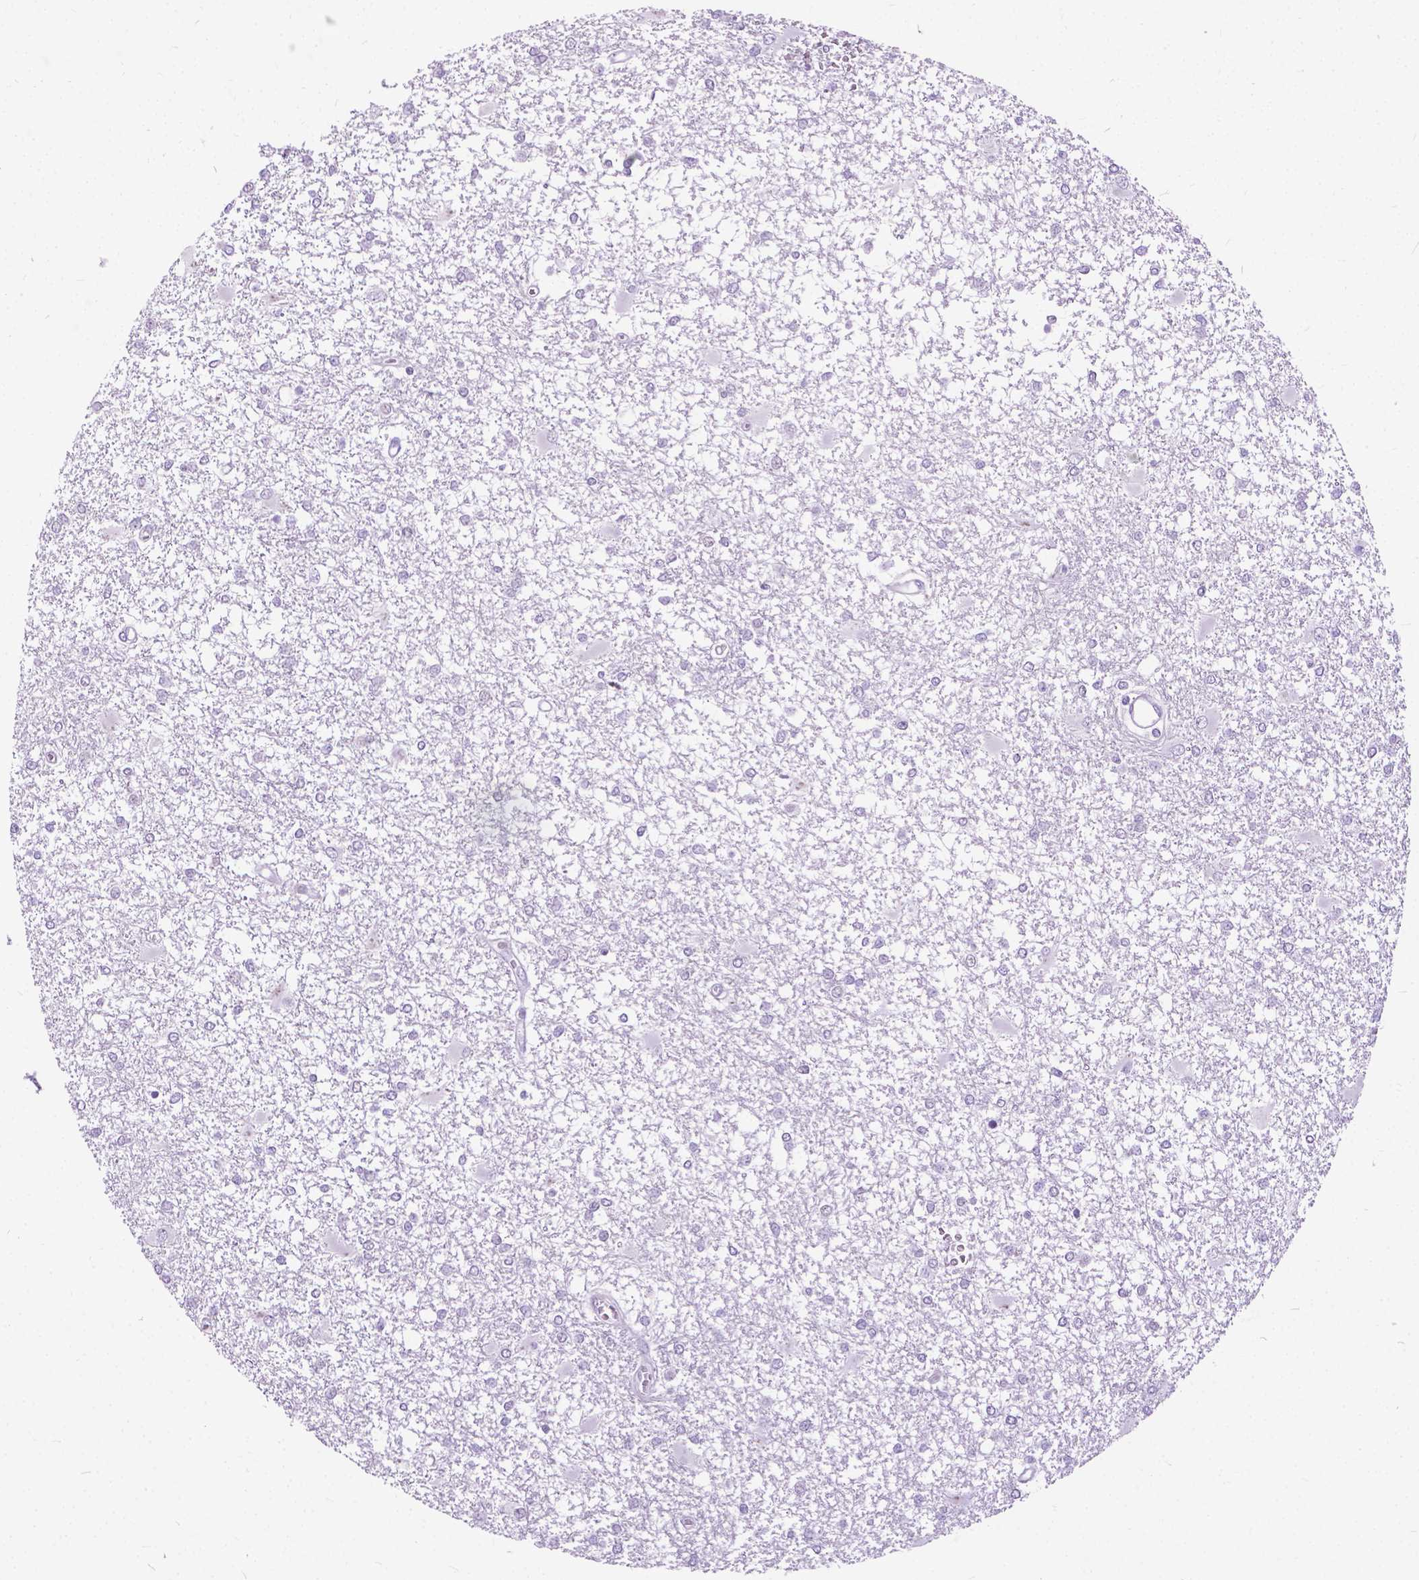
{"staining": {"intensity": "negative", "quantity": "none", "location": "none"}, "tissue": "glioma", "cell_type": "Tumor cells", "image_type": "cancer", "snomed": [{"axis": "morphology", "description": "Glioma, malignant, High grade"}, {"axis": "topography", "description": "Cerebral cortex"}], "caption": "Tumor cells are negative for protein expression in human glioma.", "gene": "APCDD1L", "patient": {"sex": "male", "age": 79}}